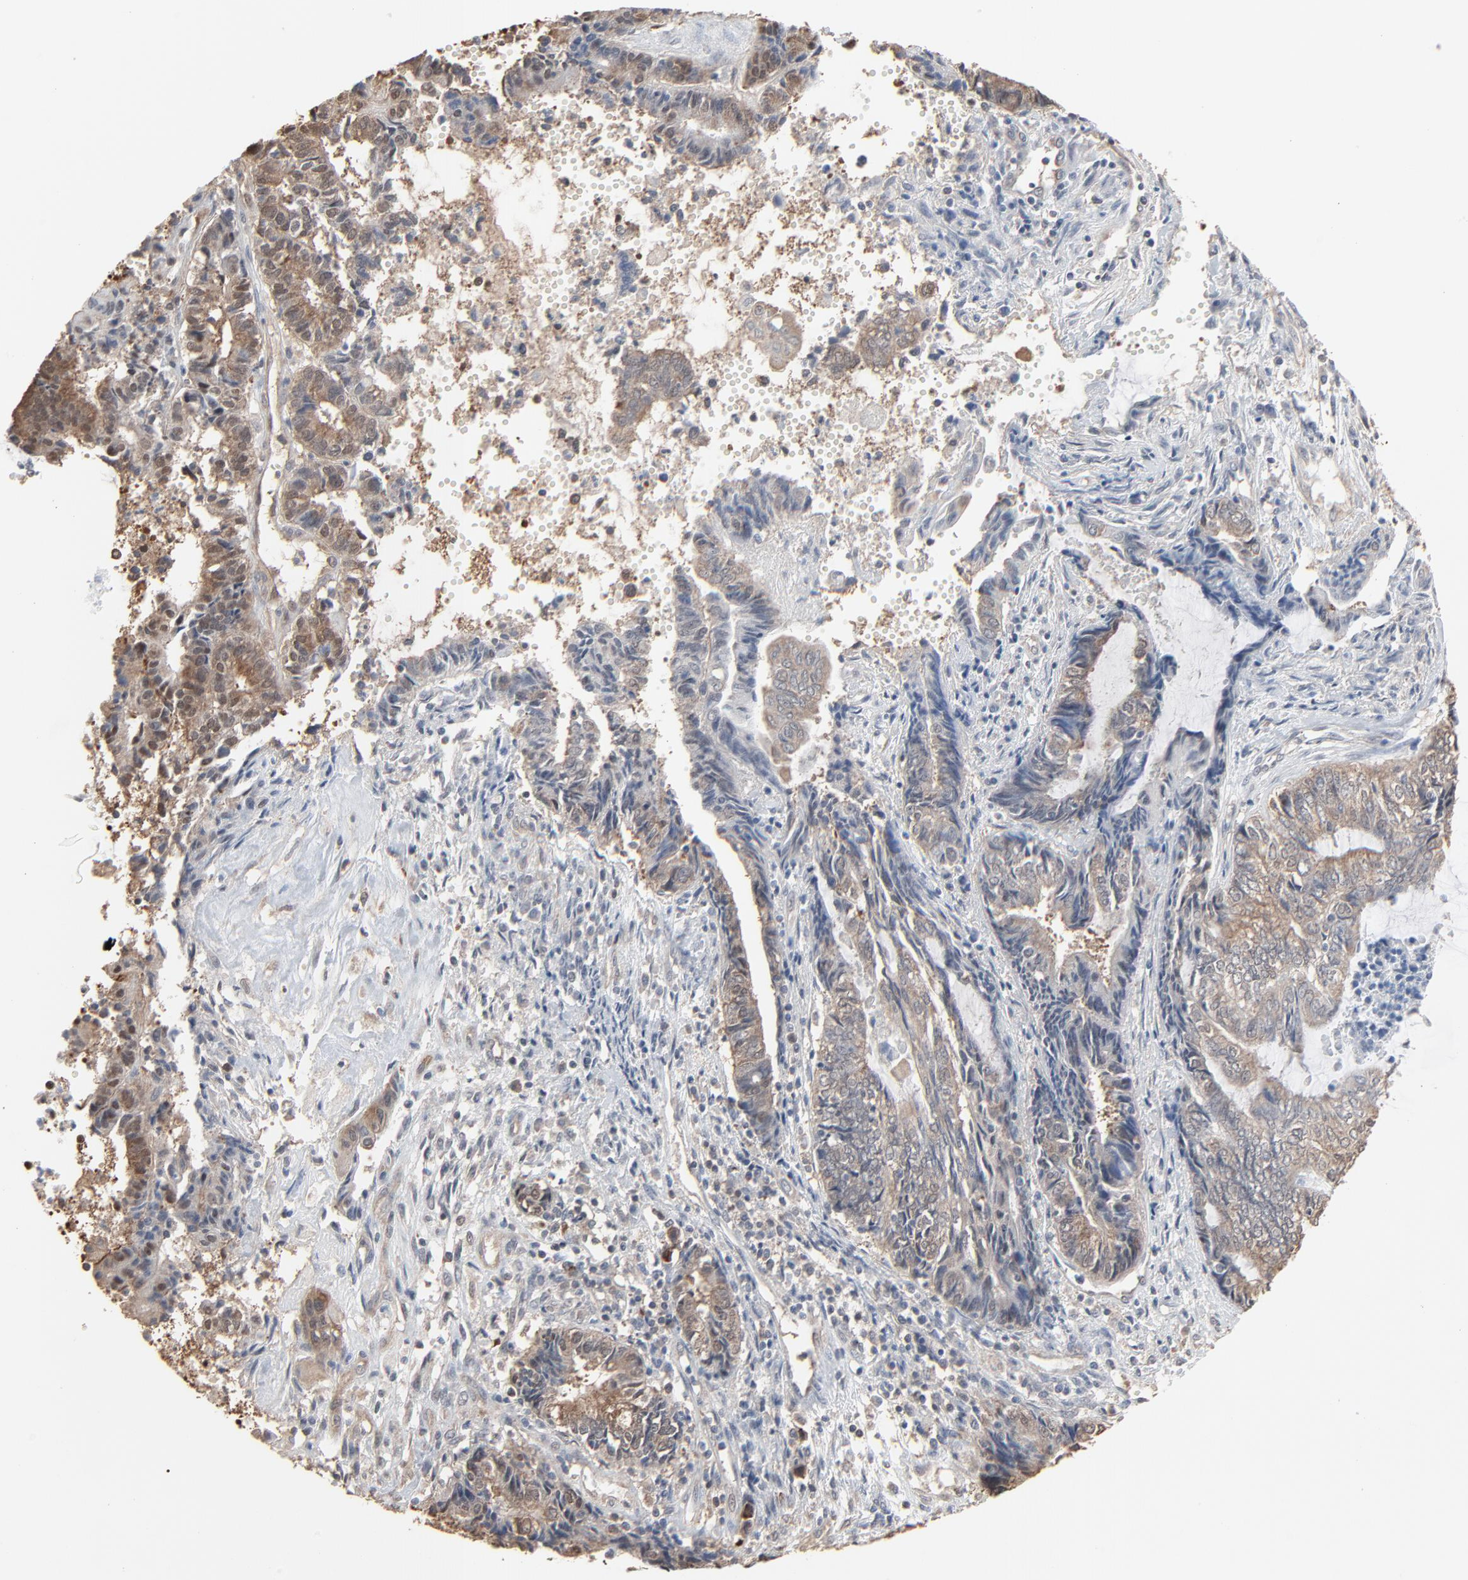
{"staining": {"intensity": "weak", "quantity": ">75%", "location": "cytoplasmic/membranous"}, "tissue": "endometrial cancer", "cell_type": "Tumor cells", "image_type": "cancer", "snomed": [{"axis": "morphology", "description": "Adenocarcinoma, NOS"}, {"axis": "topography", "description": "Uterus"}, {"axis": "topography", "description": "Endometrium"}], "caption": "This histopathology image displays IHC staining of endometrial adenocarcinoma, with low weak cytoplasmic/membranous expression in approximately >75% of tumor cells.", "gene": "CCT5", "patient": {"sex": "female", "age": 70}}